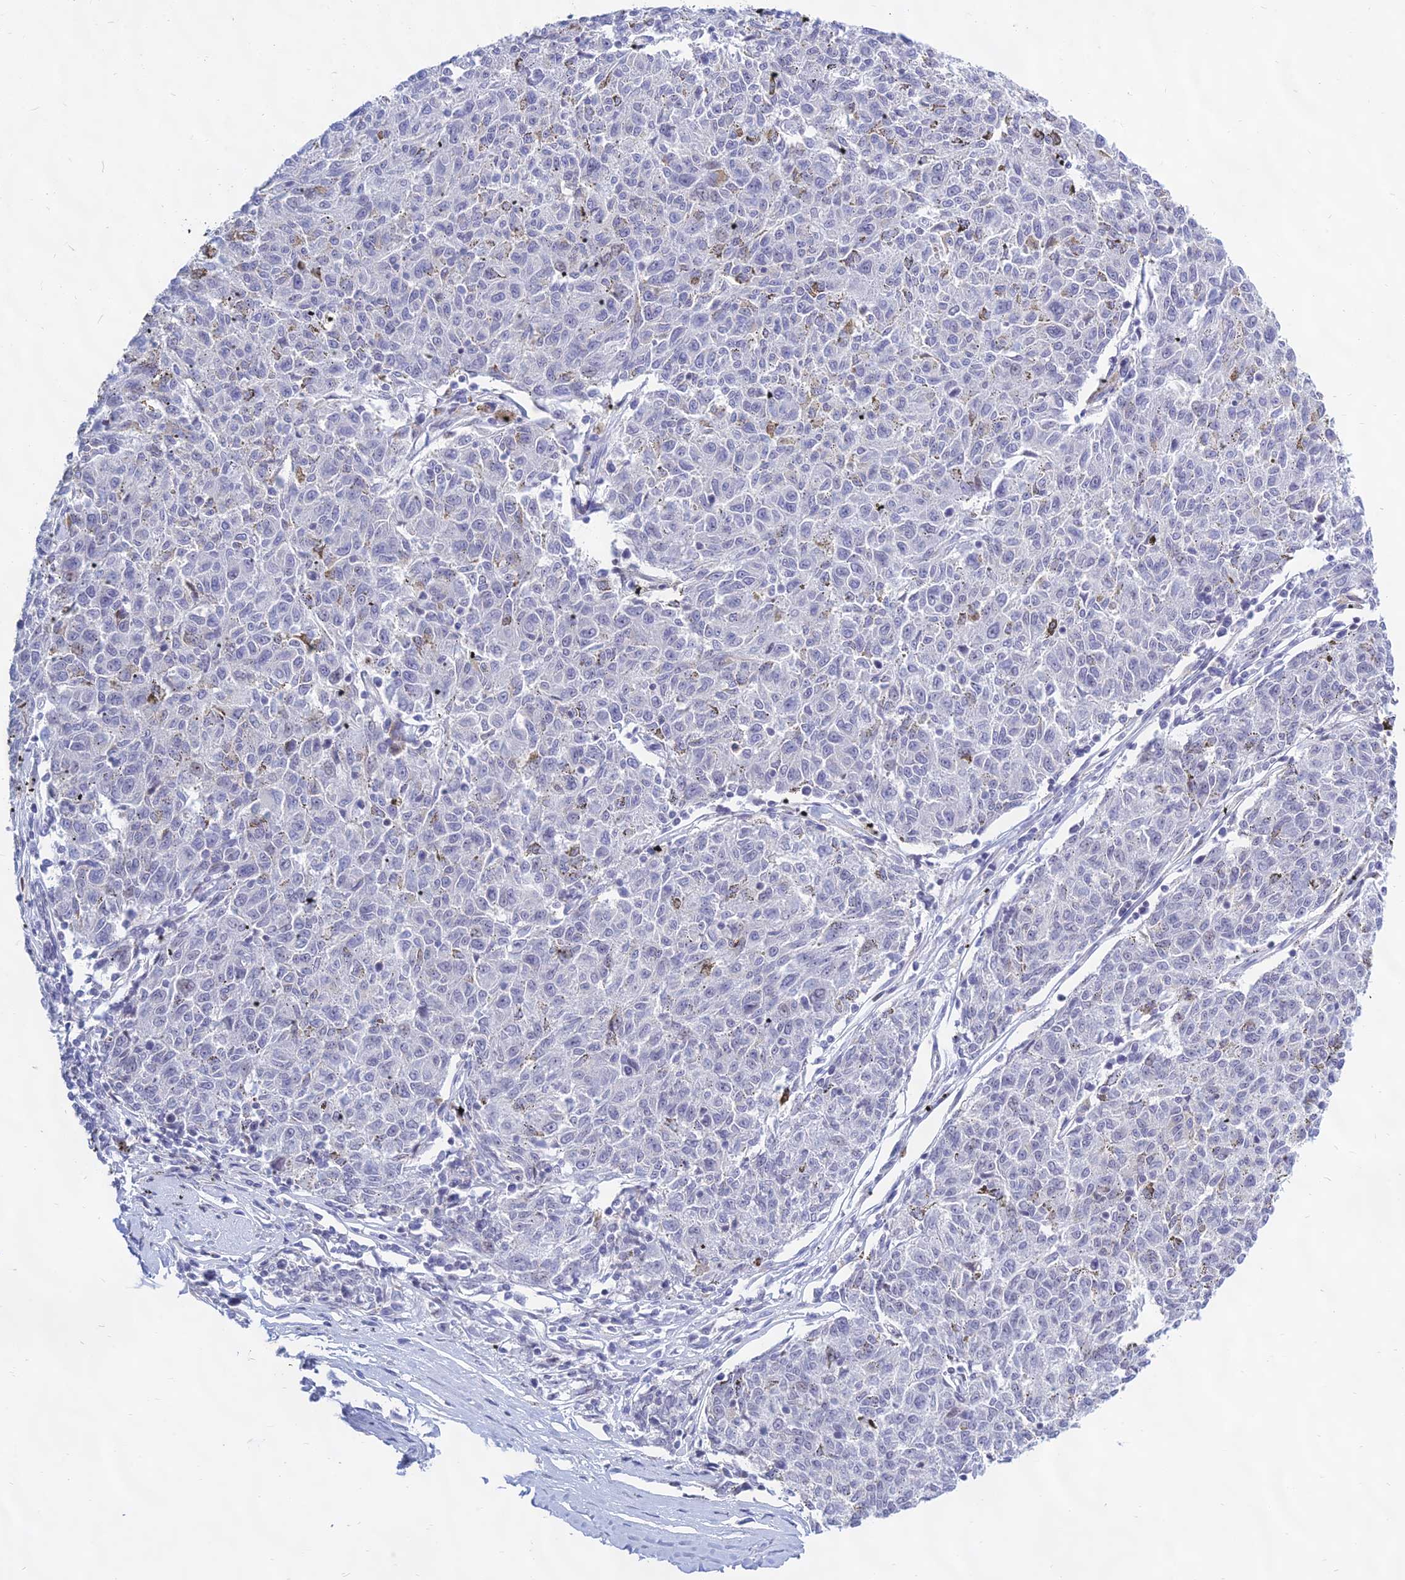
{"staining": {"intensity": "negative", "quantity": "none", "location": "none"}, "tissue": "melanoma", "cell_type": "Tumor cells", "image_type": "cancer", "snomed": [{"axis": "morphology", "description": "Malignant melanoma, NOS"}, {"axis": "topography", "description": "Skin"}], "caption": "An immunohistochemistry (IHC) histopathology image of malignant melanoma is shown. There is no staining in tumor cells of malignant melanoma.", "gene": "KRR1", "patient": {"sex": "female", "age": 72}}